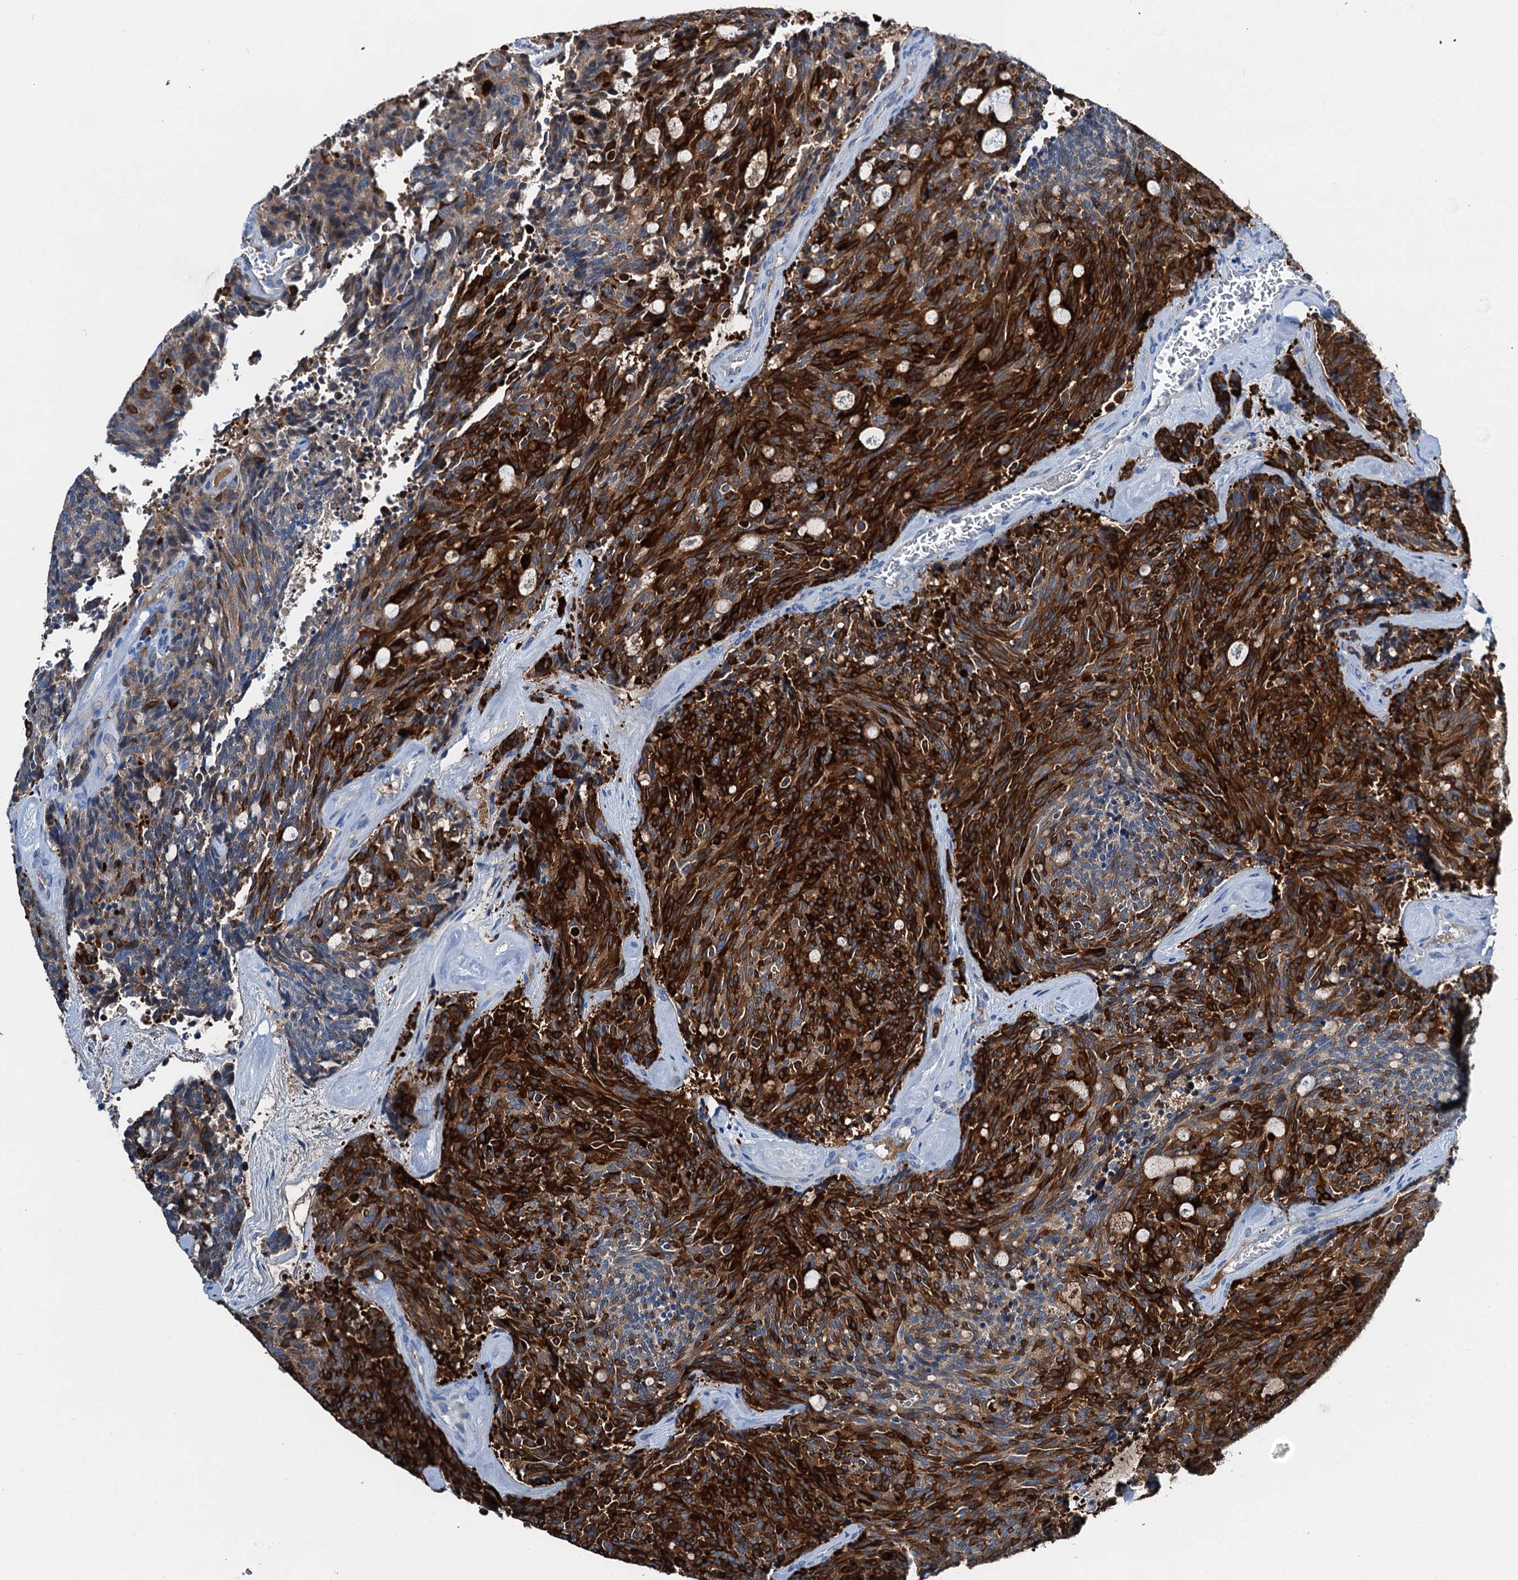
{"staining": {"intensity": "strong", "quantity": ">75%", "location": "cytoplasmic/membranous"}, "tissue": "carcinoid", "cell_type": "Tumor cells", "image_type": "cancer", "snomed": [{"axis": "morphology", "description": "Carcinoid, malignant, NOS"}, {"axis": "topography", "description": "Pancreas"}], "caption": "Human carcinoid stained for a protein (brown) exhibits strong cytoplasmic/membranous positive staining in approximately >75% of tumor cells.", "gene": "C1QTNF4", "patient": {"sex": "female", "age": 54}}